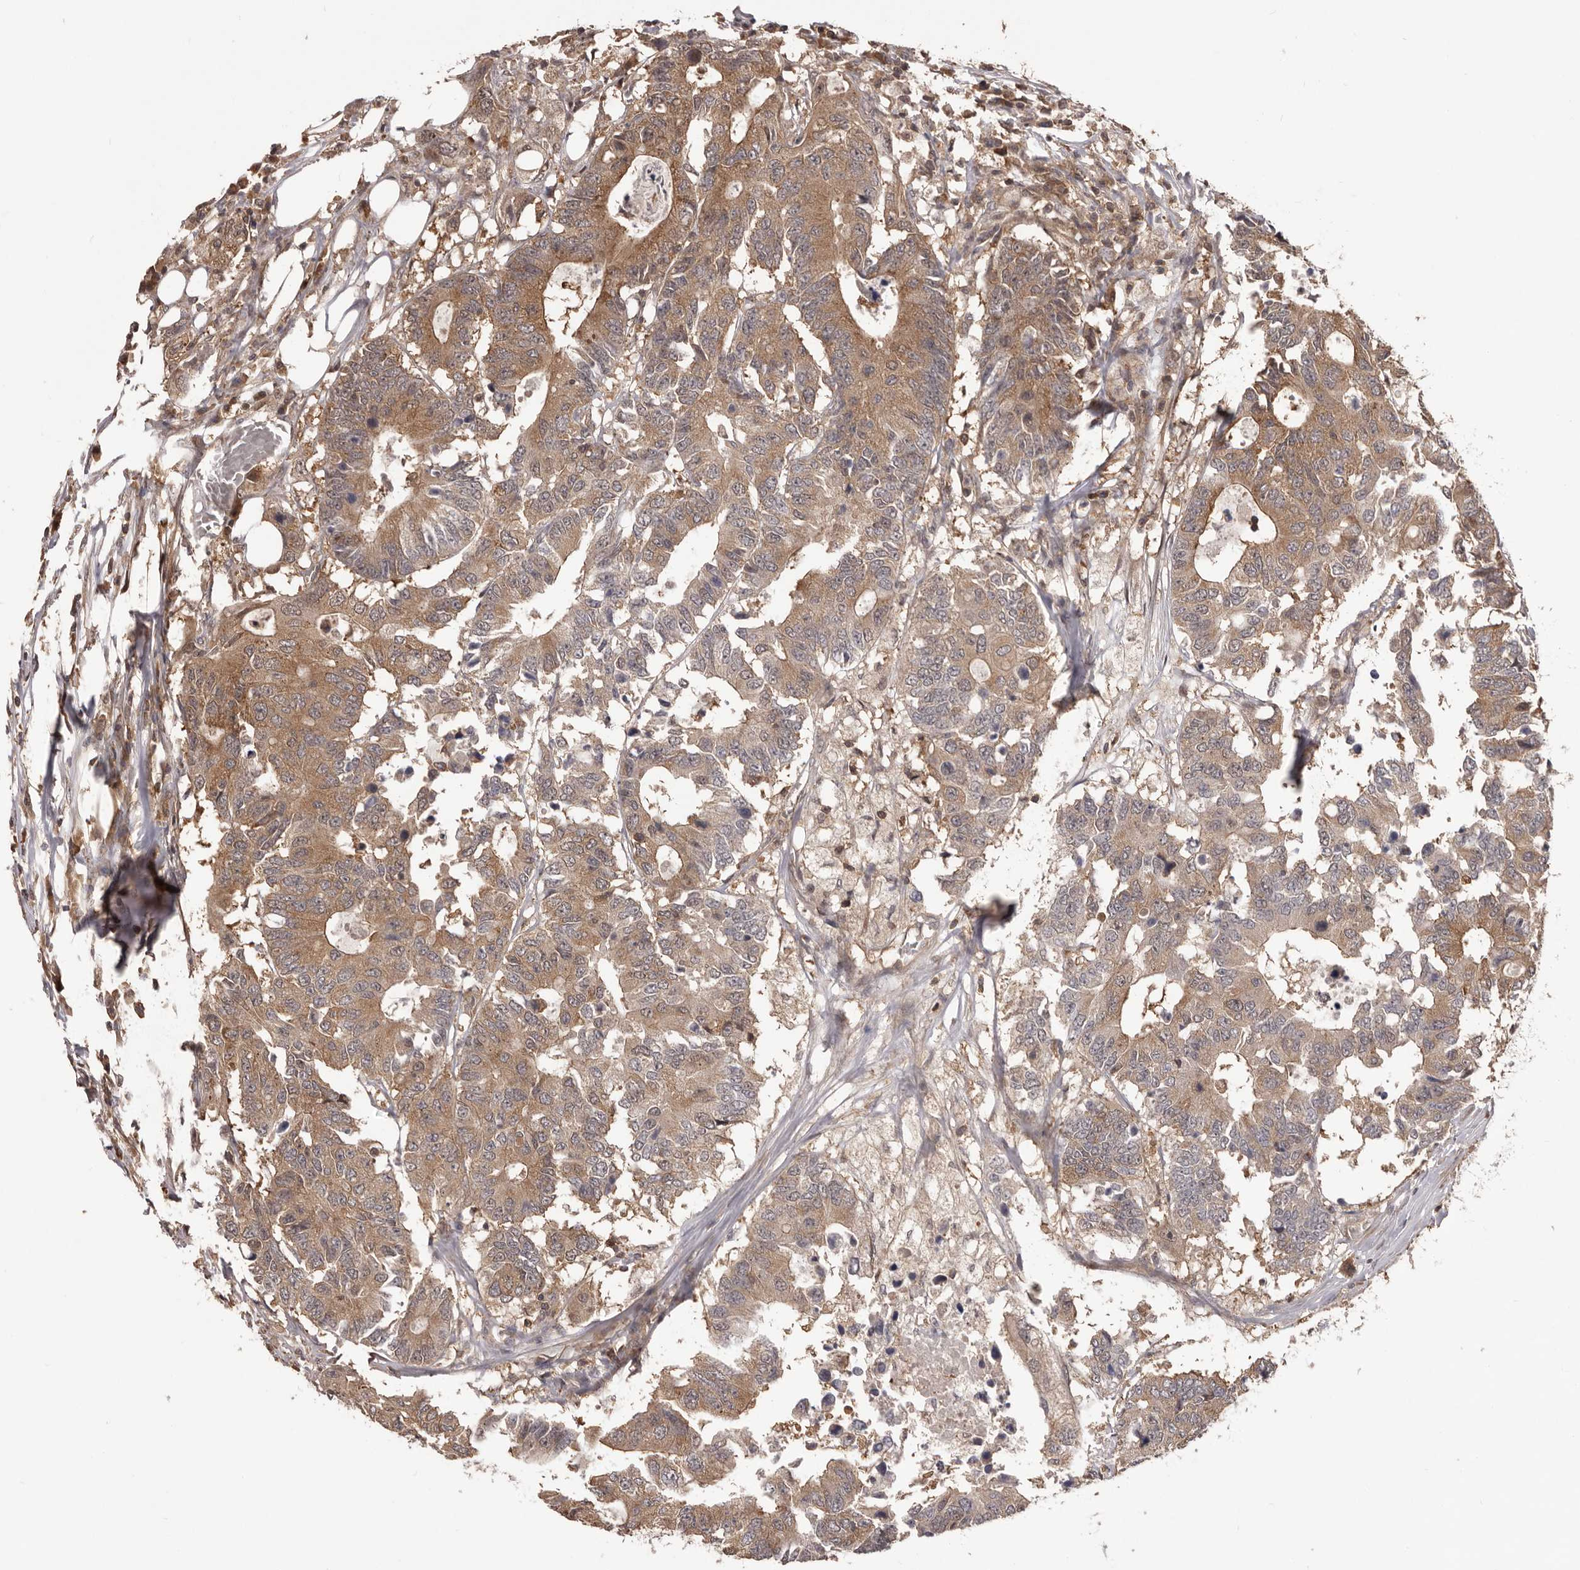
{"staining": {"intensity": "moderate", "quantity": ">75%", "location": "cytoplasmic/membranous"}, "tissue": "colorectal cancer", "cell_type": "Tumor cells", "image_type": "cancer", "snomed": [{"axis": "morphology", "description": "Adenocarcinoma, NOS"}, {"axis": "topography", "description": "Colon"}], "caption": "Moderate cytoplasmic/membranous protein expression is identified in approximately >75% of tumor cells in colorectal cancer.", "gene": "HBS1L", "patient": {"sex": "male", "age": 71}}